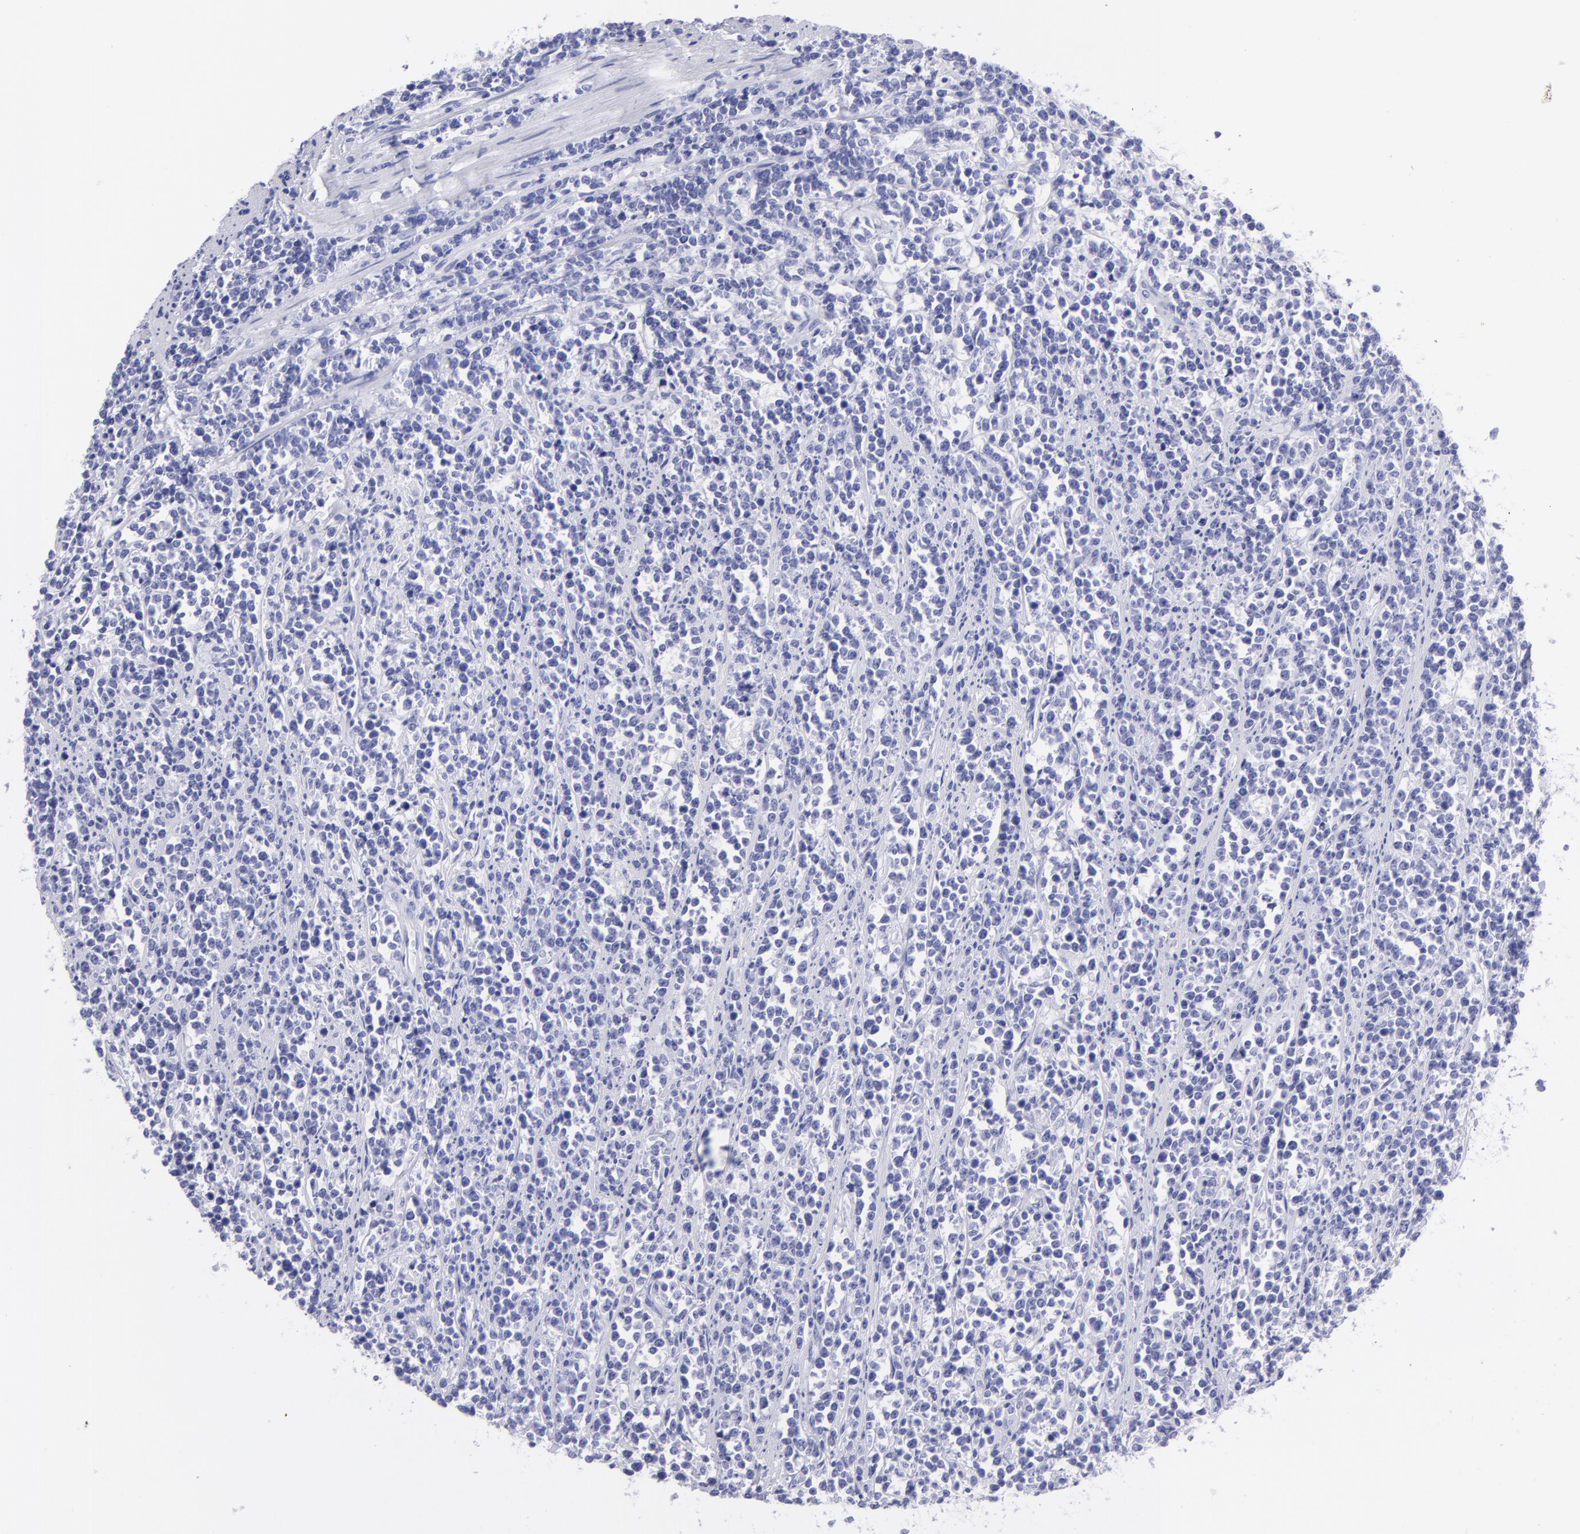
{"staining": {"intensity": "negative", "quantity": "none", "location": "none"}, "tissue": "lymphoma", "cell_type": "Tumor cells", "image_type": "cancer", "snomed": [{"axis": "morphology", "description": "Malignant lymphoma, non-Hodgkin's type, High grade"}, {"axis": "topography", "description": "Small intestine"}, {"axis": "topography", "description": "Colon"}], "caption": "A high-resolution micrograph shows immunohistochemistry (IHC) staining of malignant lymphoma, non-Hodgkin's type (high-grade), which shows no significant staining in tumor cells. The staining is performed using DAB (3,3'-diaminobenzidine) brown chromogen with nuclei counter-stained in using hematoxylin.", "gene": "CNP", "patient": {"sex": "male", "age": 8}}